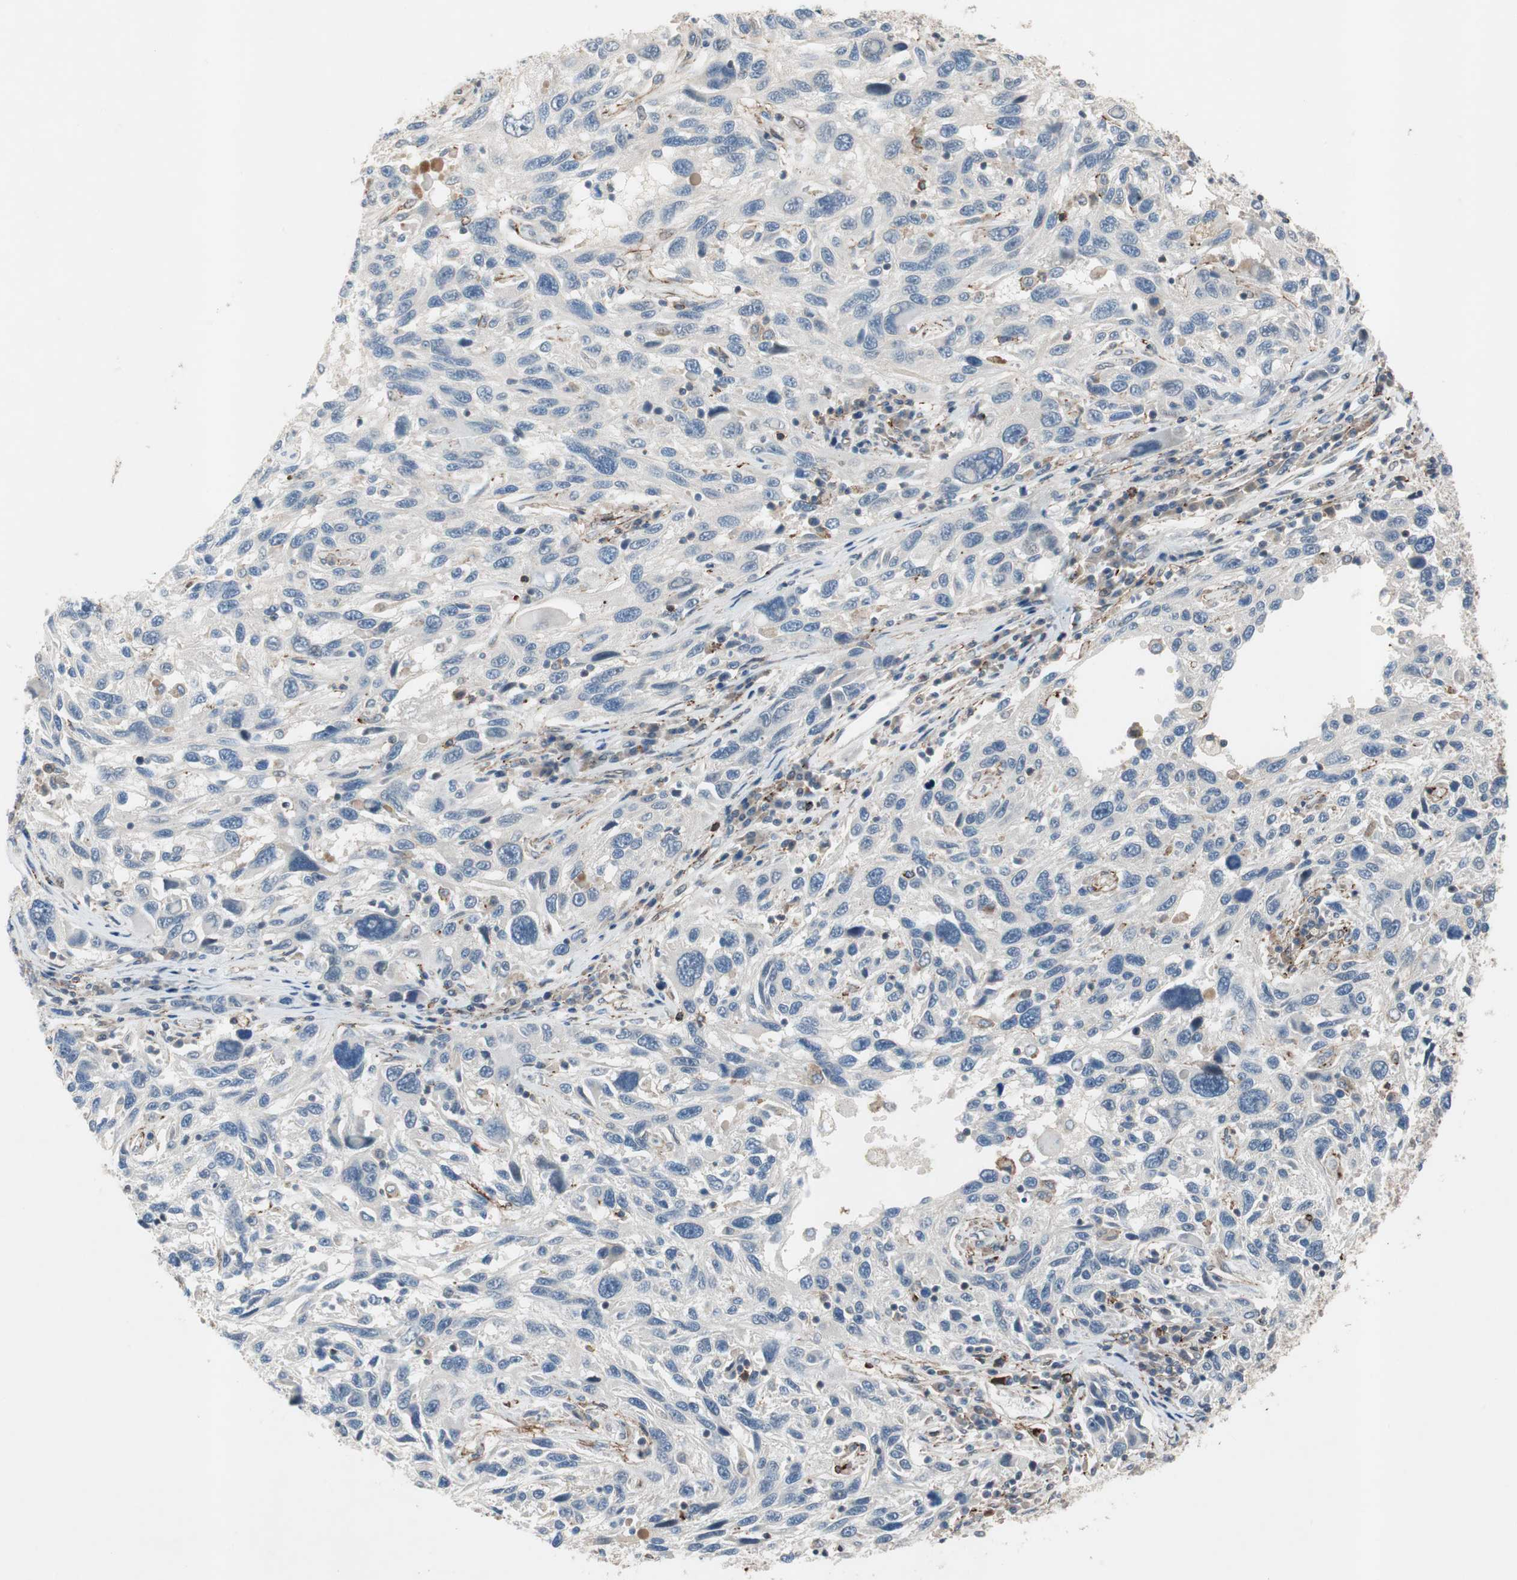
{"staining": {"intensity": "negative", "quantity": "none", "location": "none"}, "tissue": "melanoma", "cell_type": "Tumor cells", "image_type": "cancer", "snomed": [{"axis": "morphology", "description": "Malignant melanoma, NOS"}, {"axis": "topography", "description": "Skin"}], "caption": "Protein analysis of malignant melanoma exhibits no significant positivity in tumor cells. Nuclei are stained in blue.", "gene": "GRHL1", "patient": {"sex": "male", "age": 53}}